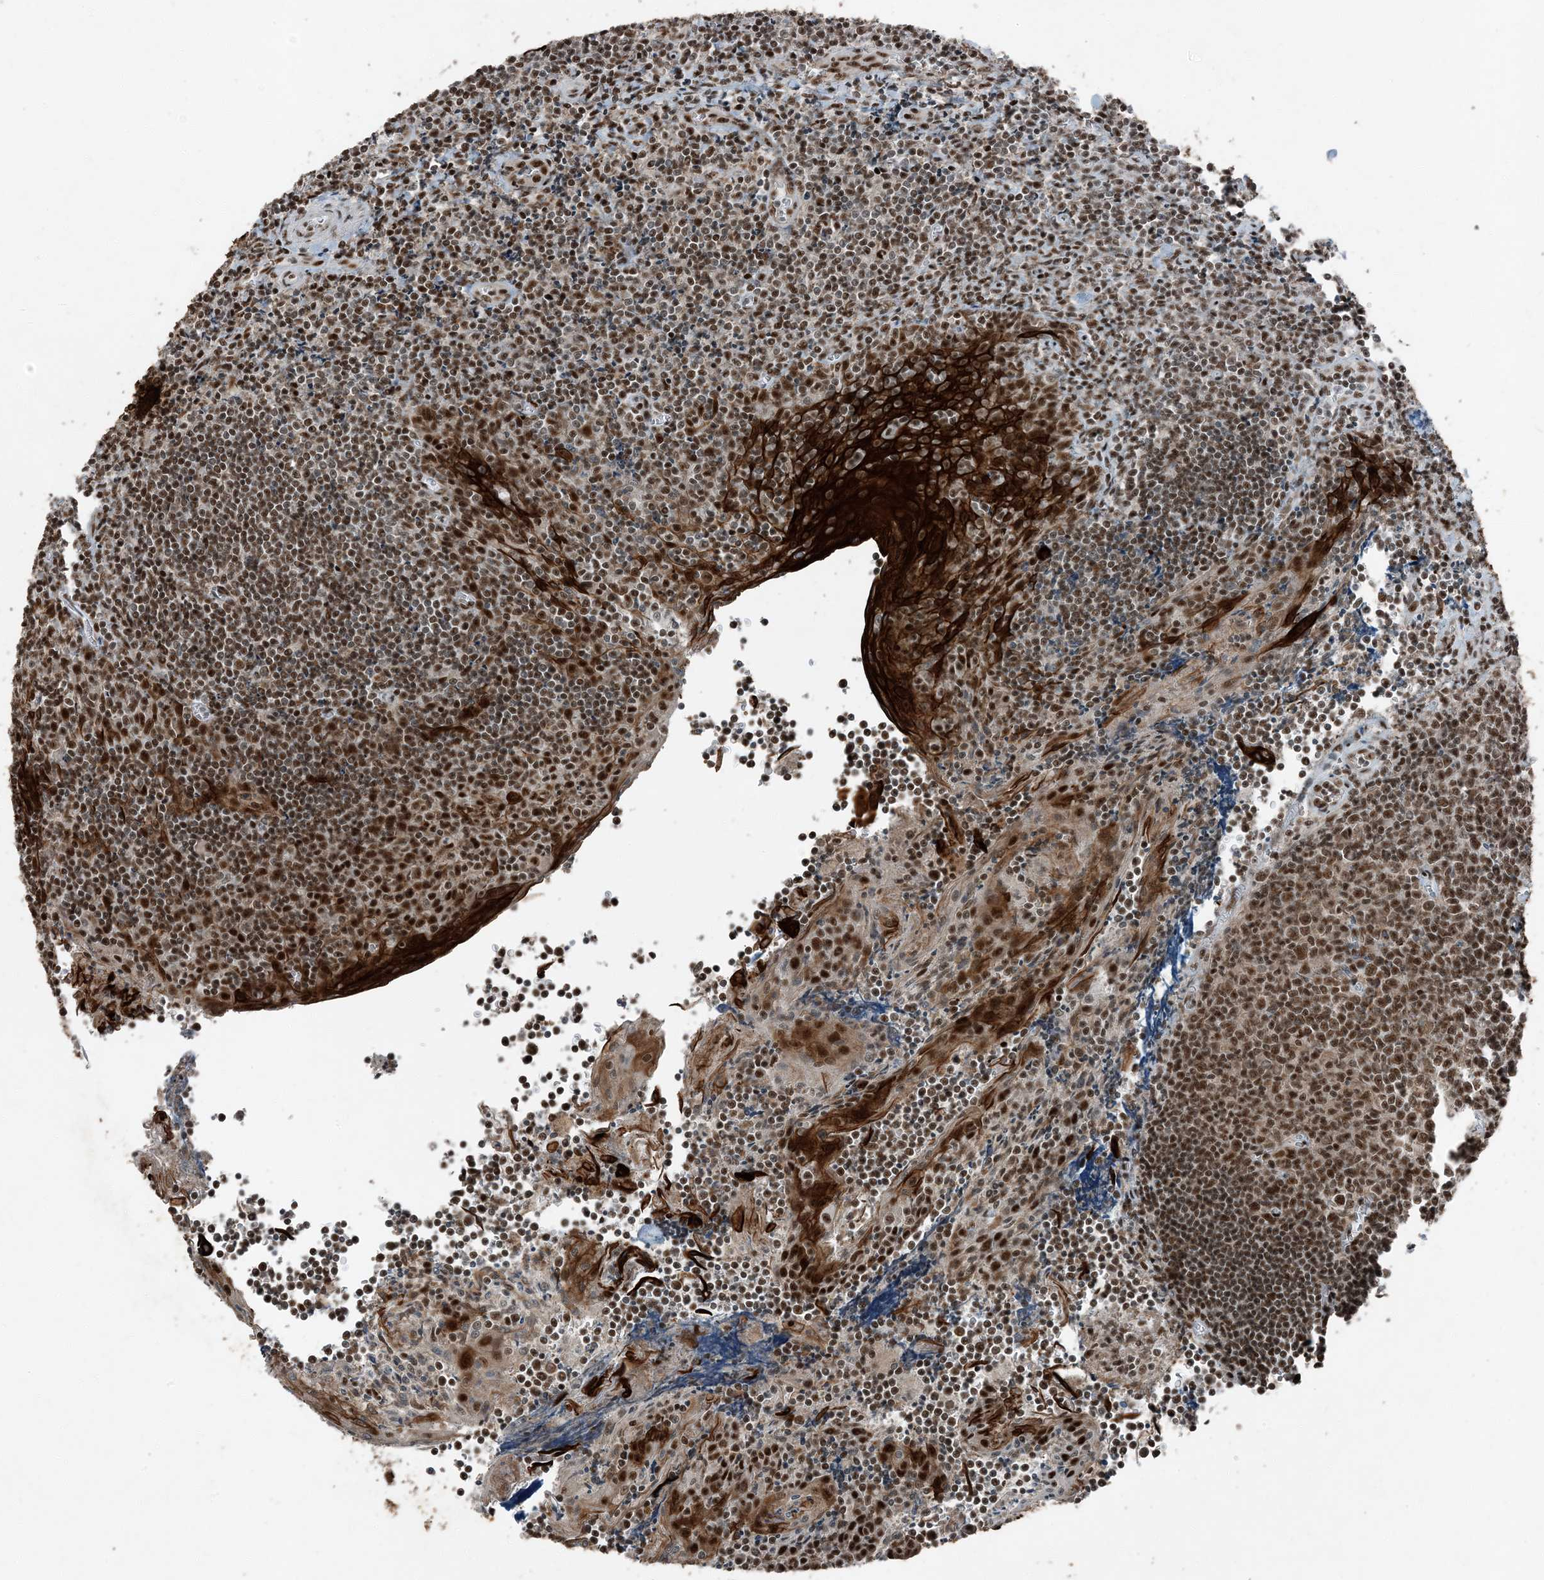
{"staining": {"intensity": "moderate", "quantity": ">75%", "location": "nuclear"}, "tissue": "tonsil", "cell_type": "Germinal center cells", "image_type": "normal", "snomed": [{"axis": "morphology", "description": "Normal tissue, NOS"}, {"axis": "topography", "description": "Tonsil"}], "caption": "Brown immunohistochemical staining in normal human tonsil exhibits moderate nuclear staining in approximately >75% of germinal center cells.", "gene": "TADA2B", "patient": {"sex": "male", "age": 27}}